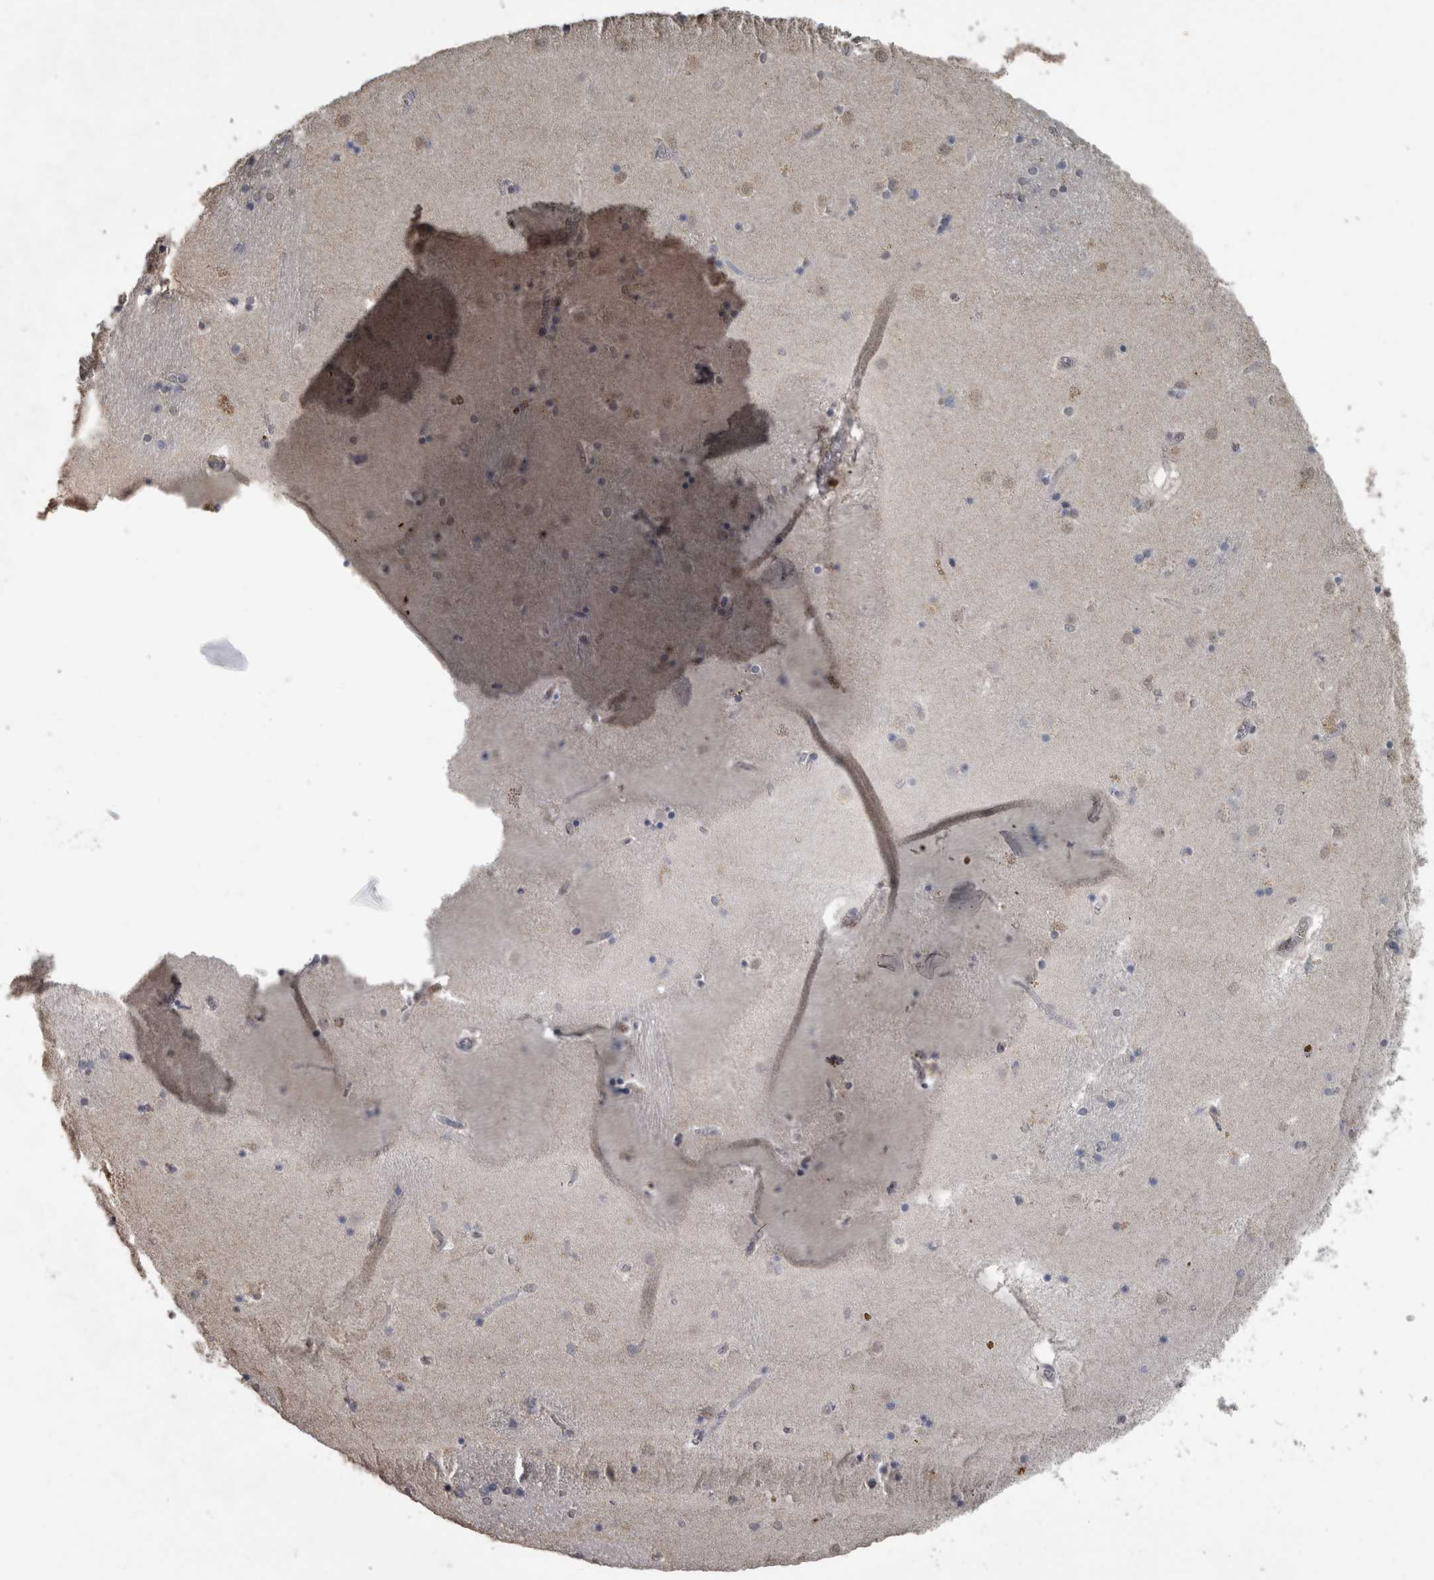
{"staining": {"intensity": "negative", "quantity": "none", "location": "none"}, "tissue": "caudate", "cell_type": "Glial cells", "image_type": "normal", "snomed": [{"axis": "morphology", "description": "Normal tissue, NOS"}, {"axis": "topography", "description": "Lateral ventricle wall"}], "caption": "Protein analysis of unremarkable caudate exhibits no significant expression in glial cells.", "gene": "PIK3AP1", "patient": {"sex": "male", "age": 70}}